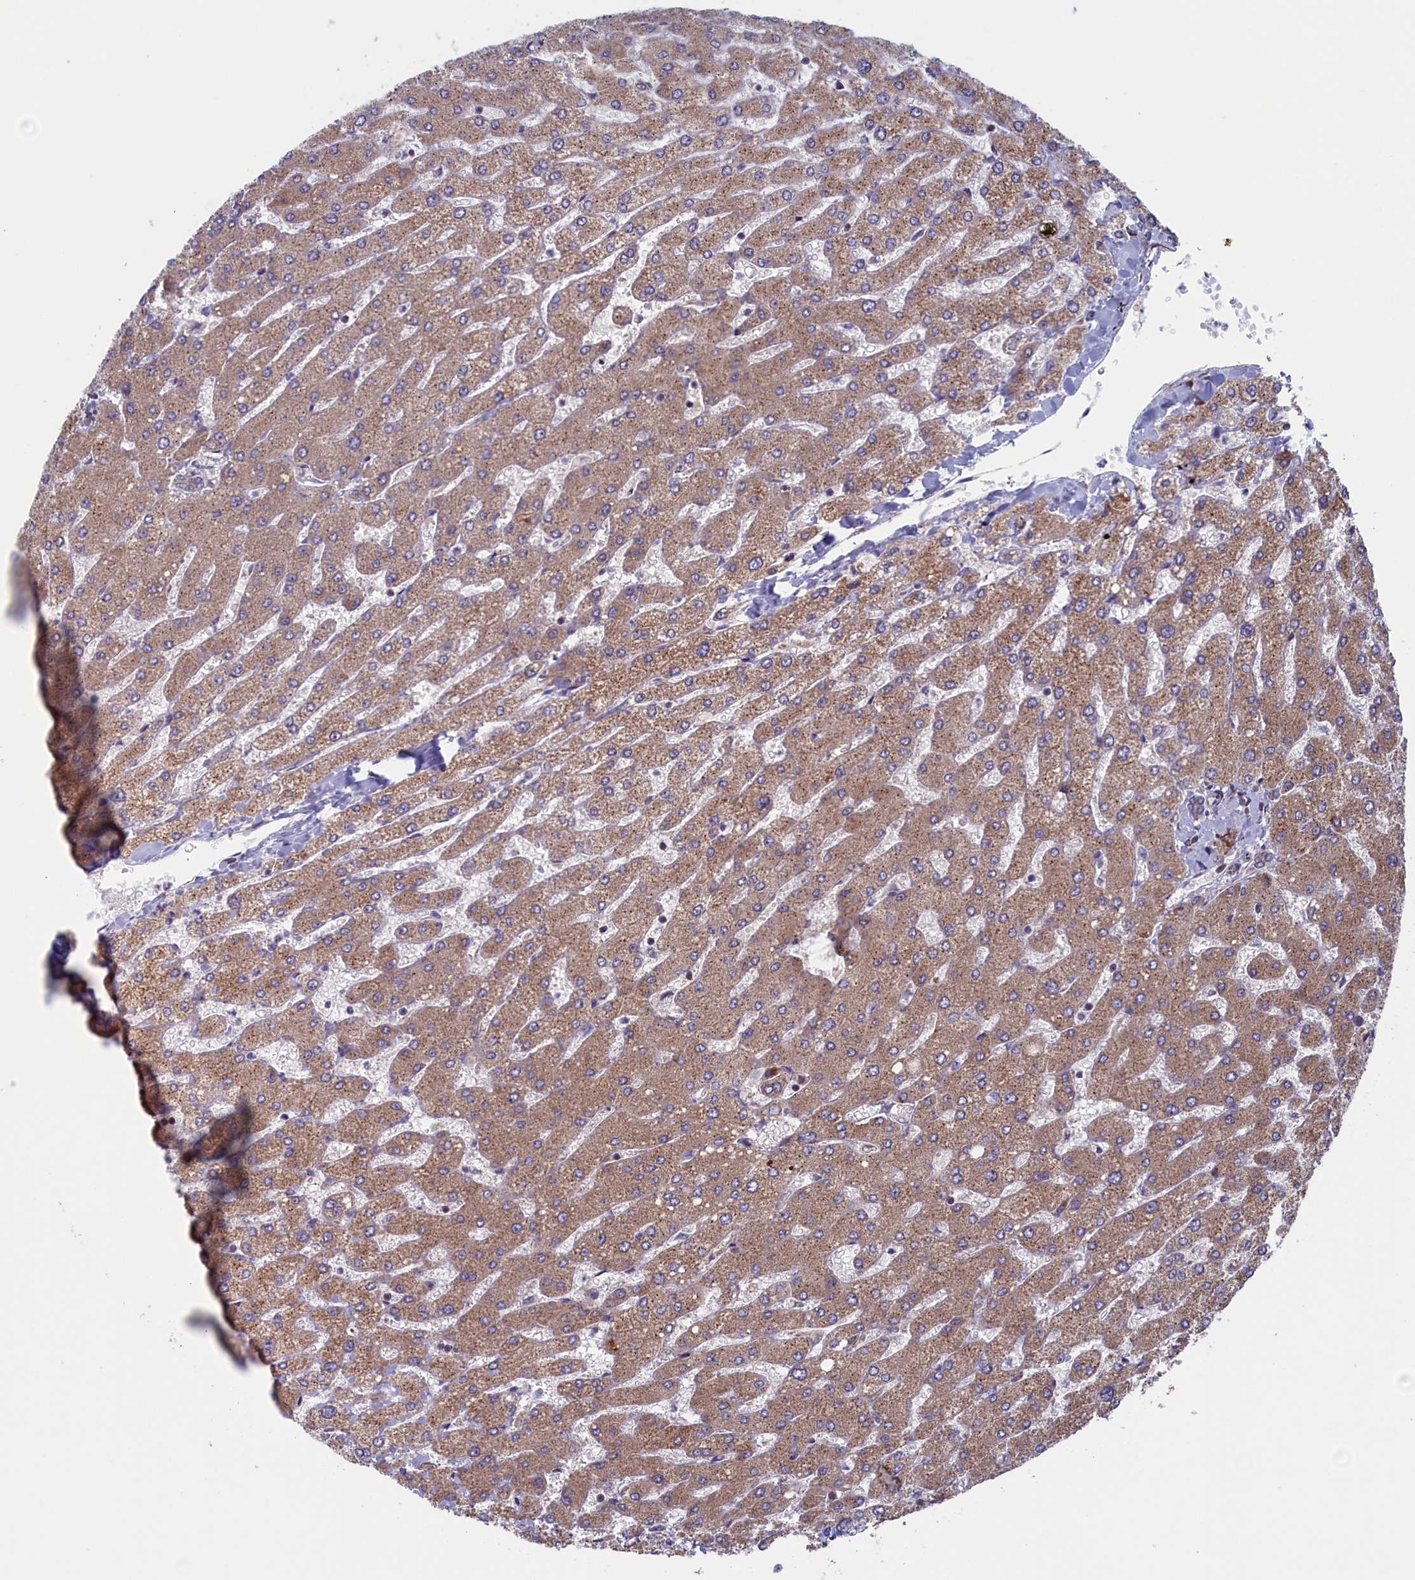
{"staining": {"intensity": "weak", "quantity": "25%-75%", "location": "cytoplasmic/membranous"}, "tissue": "liver", "cell_type": "Cholangiocytes", "image_type": "normal", "snomed": [{"axis": "morphology", "description": "Normal tissue, NOS"}, {"axis": "topography", "description": "Liver"}], "caption": "Weak cytoplasmic/membranous staining is seen in about 25%-75% of cholangiocytes in normal liver.", "gene": "MTFMT", "patient": {"sex": "male", "age": 55}}